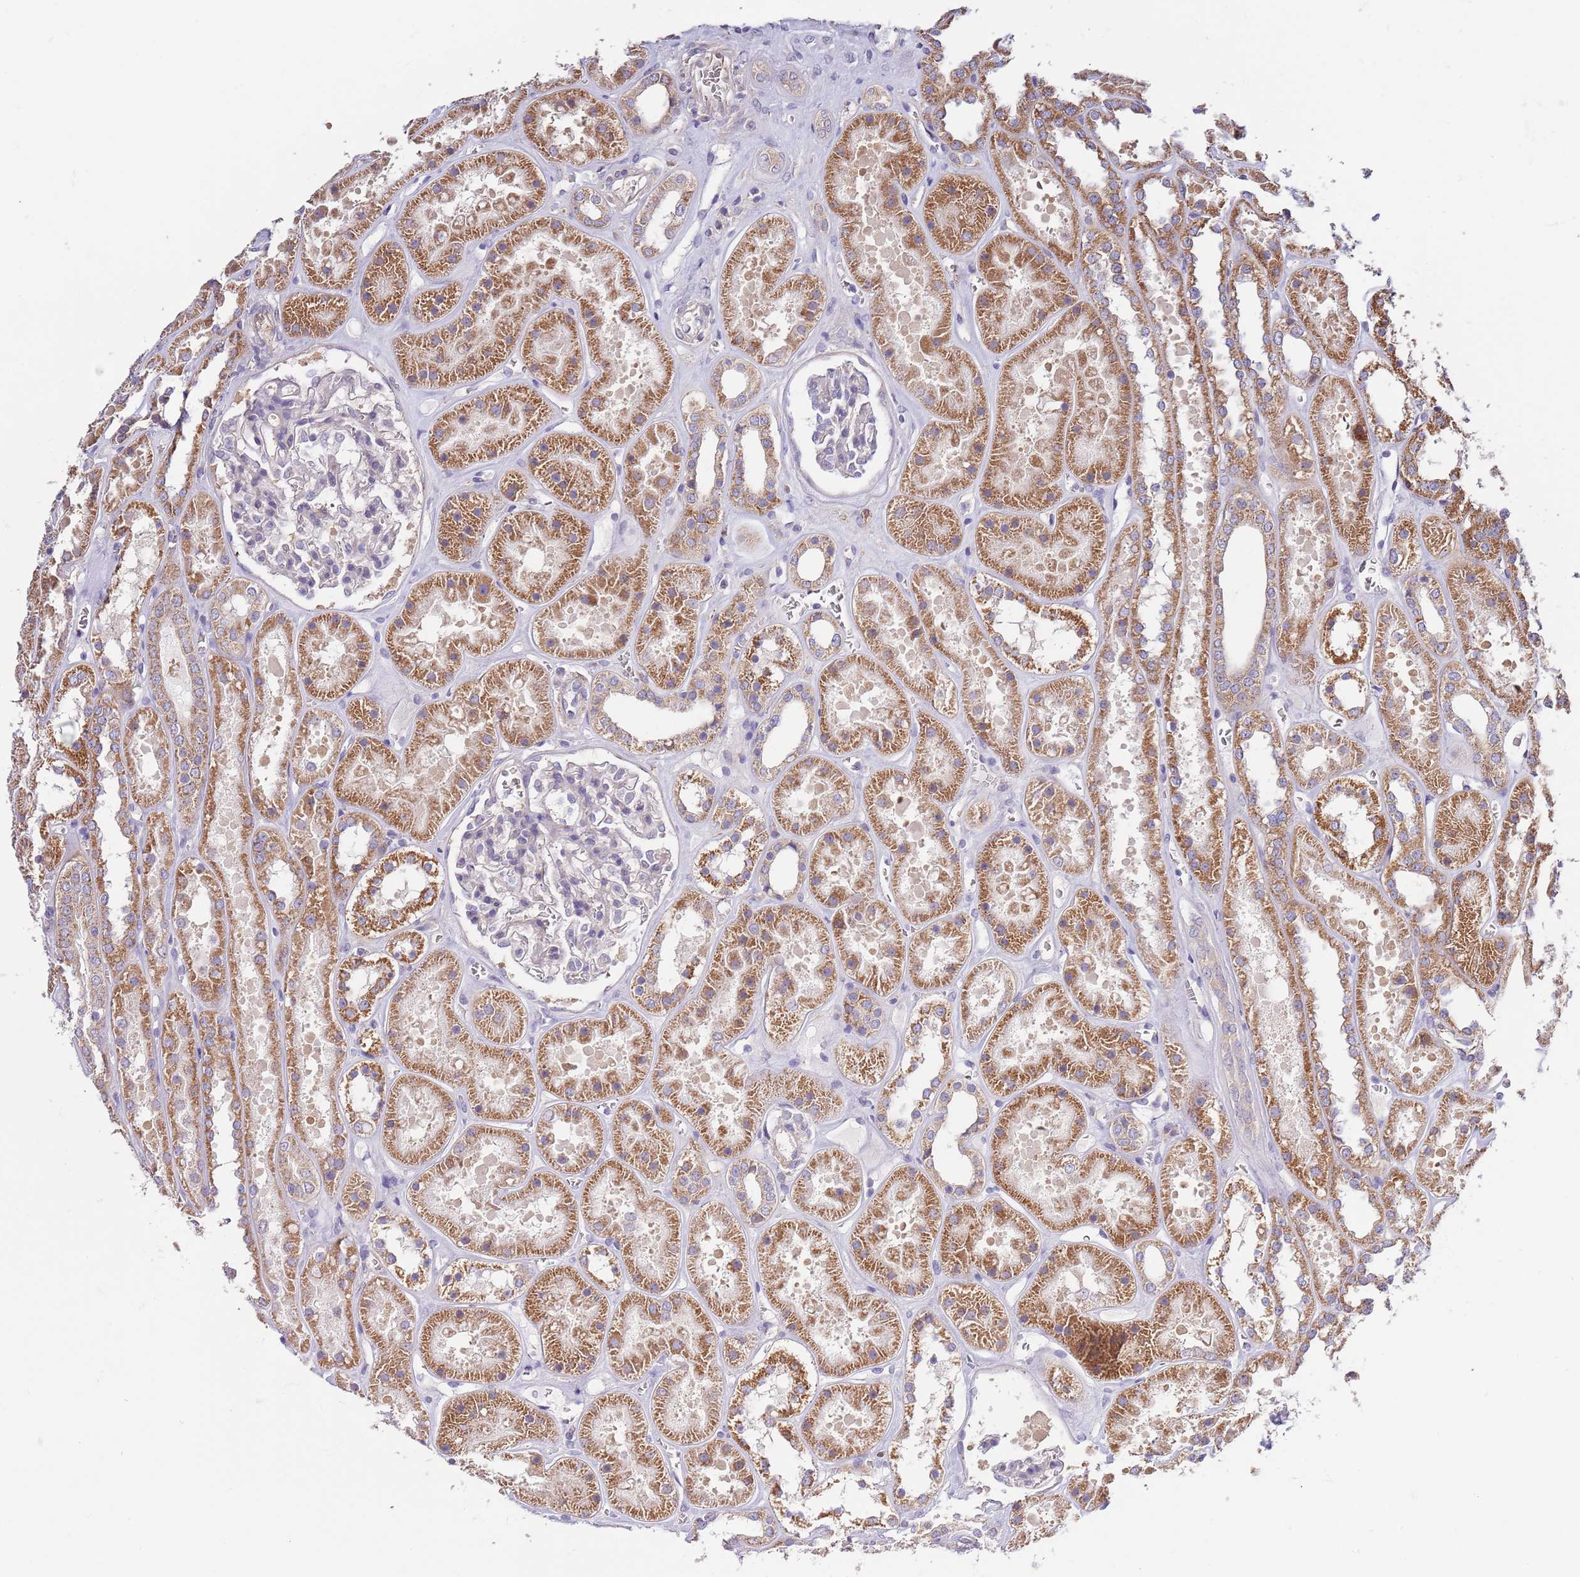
{"staining": {"intensity": "negative", "quantity": "none", "location": "none"}, "tissue": "kidney", "cell_type": "Cells in glomeruli", "image_type": "normal", "snomed": [{"axis": "morphology", "description": "Normal tissue, NOS"}, {"axis": "topography", "description": "Kidney"}], "caption": "Protein analysis of benign kidney reveals no significant expression in cells in glomeruli. (DAB (3,3'-diaminobenzidine) immunohistochemistry (IHC) visualized using brightfield microscopy, high magnification).", "gene": "LIPJ", "patient": {"sex": "female", "age": 41}}